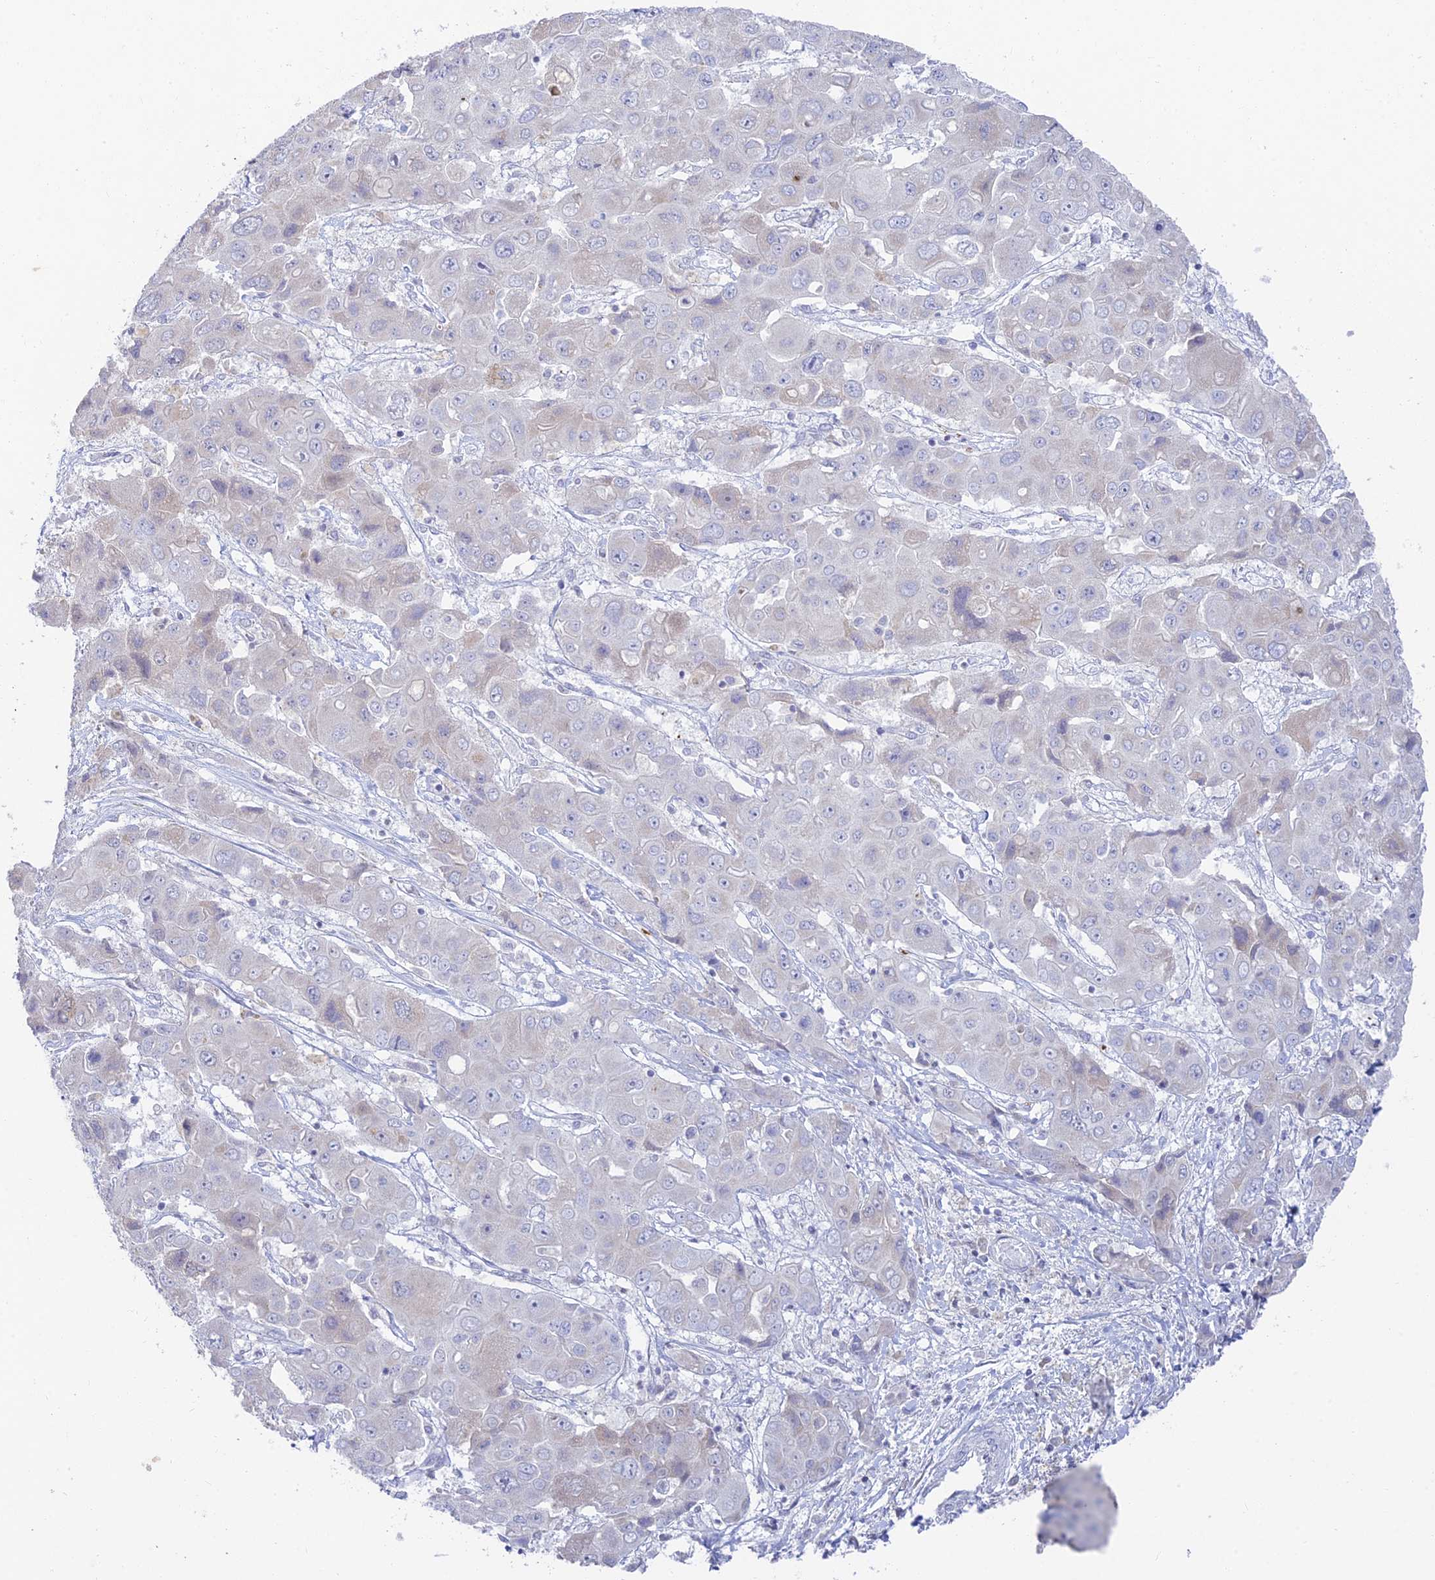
{"staining": {"intensity": "negative", "quantity": "none", "location": "none"}, "tissue": "liver cancer", "cell_type": "Tumor cells", "image_type": "cancer", "snomed": [{"axis": "morphology", "description": "Cholangiocarcinoma"}, {"axis": "topography", "description": "Liver"}], "caption": "High magnification brightfield microscopy of liver cancer (cholangiocarcinoma) stained with DAB (brown) and counterstained with hematoxylin (blue): tumor cells show no significant expression.", "gene": "TMEM40", "patient": {"sex": "male", "age": 67}}